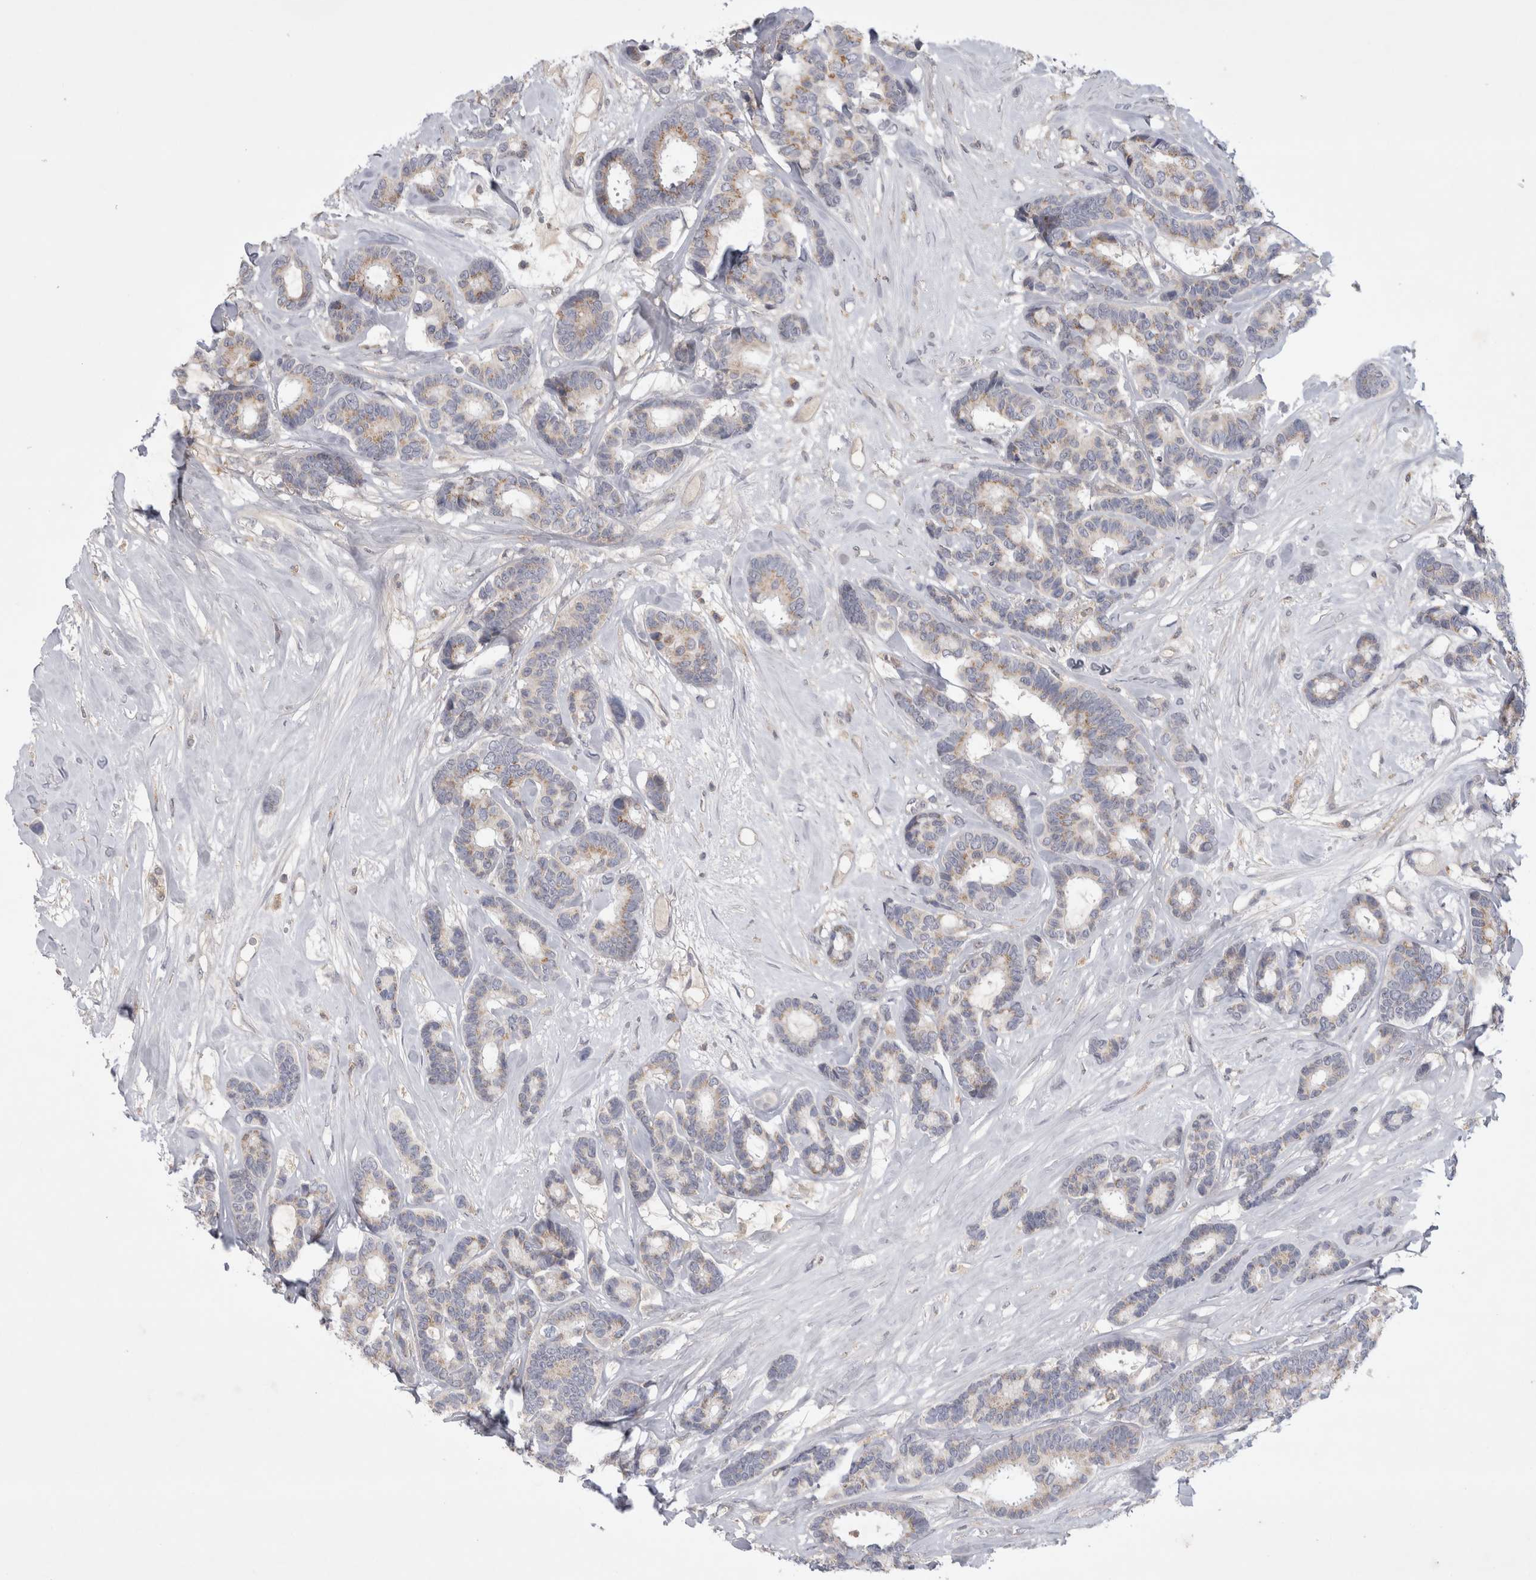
{"staining": {"intensity": "weak", "quantity": "<25%", "location": "cytoplasmic/membranous"}, "tissue": "breast cancer", "cell_type": "Tumor cells", "image_type": "cancer", "snomed": [{"axis": "morphology", "description": "Duct carcinoma"}, {"axis": "topography", "description": "Breast"}], "caption": "Human intraductal carcinoma (breast) stained for a protein using immunohistochemistry displays no staining in tumor cells.", "gene": "SRD5A3", "patient": {"sex": "female", "age": 87}}